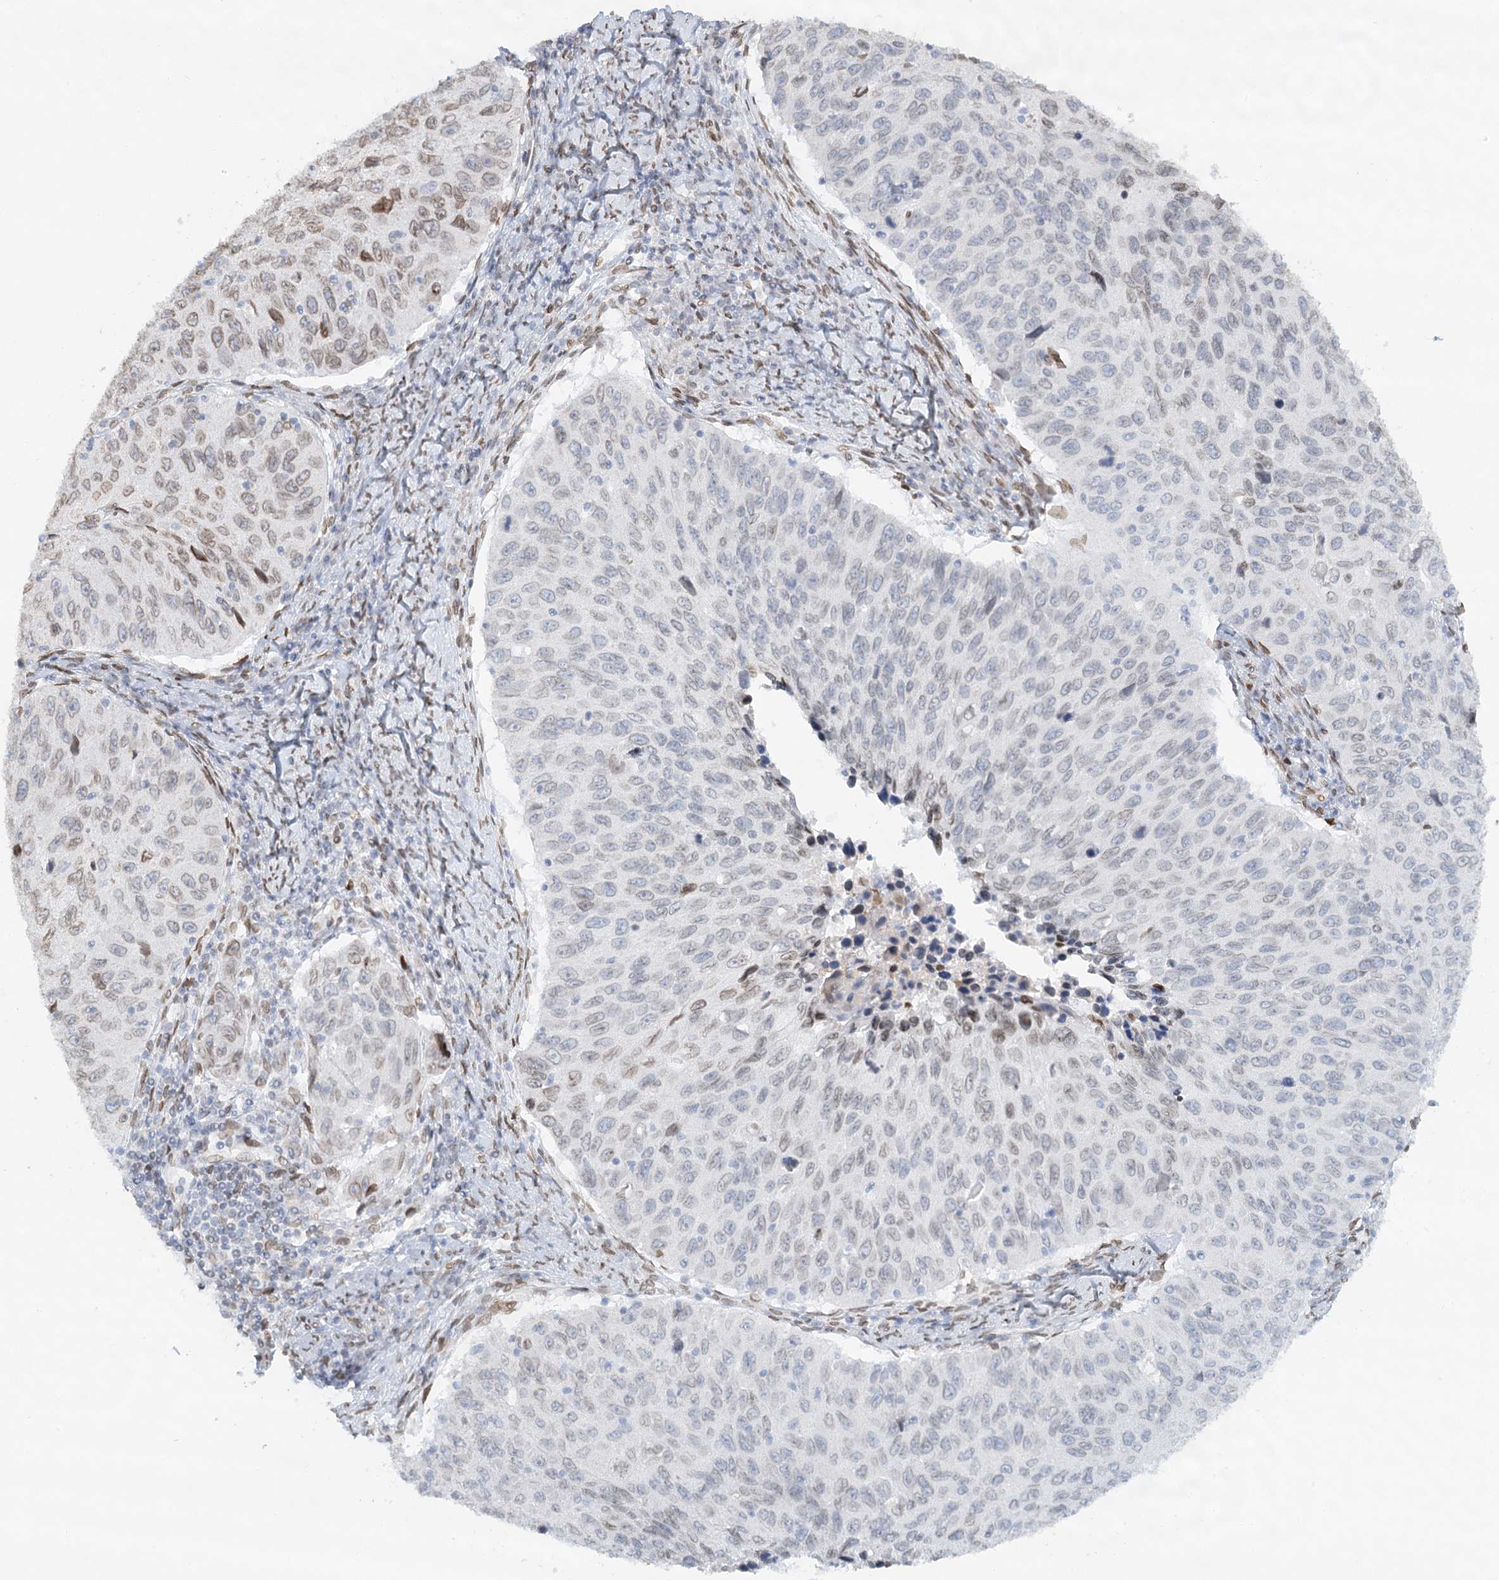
{"staining": {"intensity": "moderate", "quantity": "<25%", "location": "cytoplasmic/membranous,nuclear"}, "tissue": "cervical cancer", "cell_type": "Tumor cells", "image_type": "cancer", "snomed": [{"axis": "morphology", "description": "Squamous cell carcinoma, NOS"}, {"axis": "topography", "description": "Cervix"}], "caption": "A brown stain labels moderate cytoplasmic/membranous and nuclear expression of a protein in human cervical cancer (squamous cell carcinoma) tumor cells.", "gene": "VWA5A", "patient": {"sex": "female", "age": 53}}